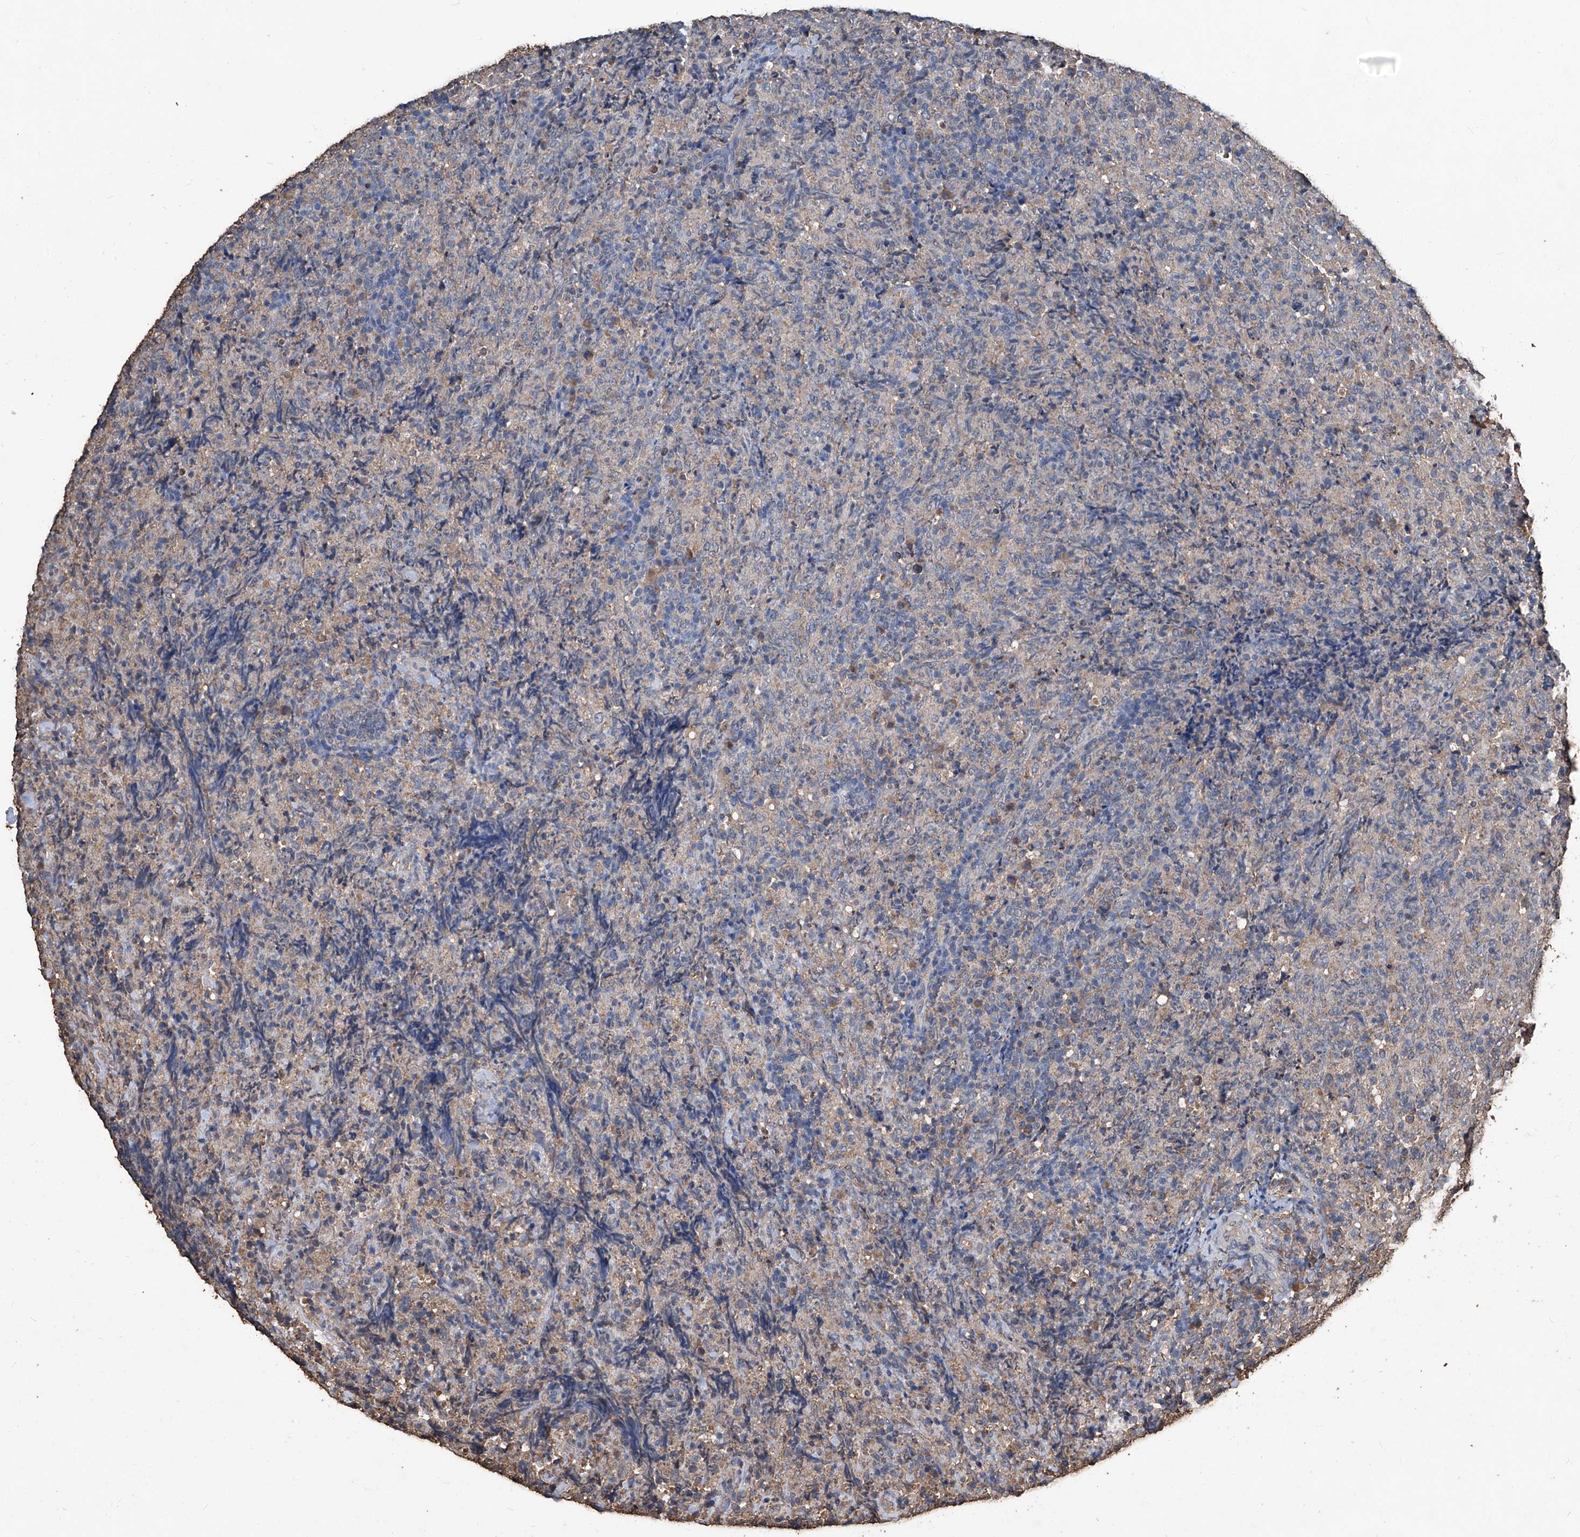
{"staining": {"intensity": "negative", "quantity": "none", "location": "none"}, "tissue": "lymphoma", "cell_type": "Tumor cells", "image_type": "cancer", "snomed": [{"axis": "morphology", "description": "Malignant lymphoma, non-Hodgkin's type, High grade"}, {"axis": "topography", "description": "Tonsil"}], "caption": "A high-resolution image shows immunohistochemistry staining of high-grade malignant lymphoma, non-Hodgkin's type, which demonstrates no significant positivity in tumor cells.", "gene": "STARD7", "patient": {"sex": "female", "age": 36}}